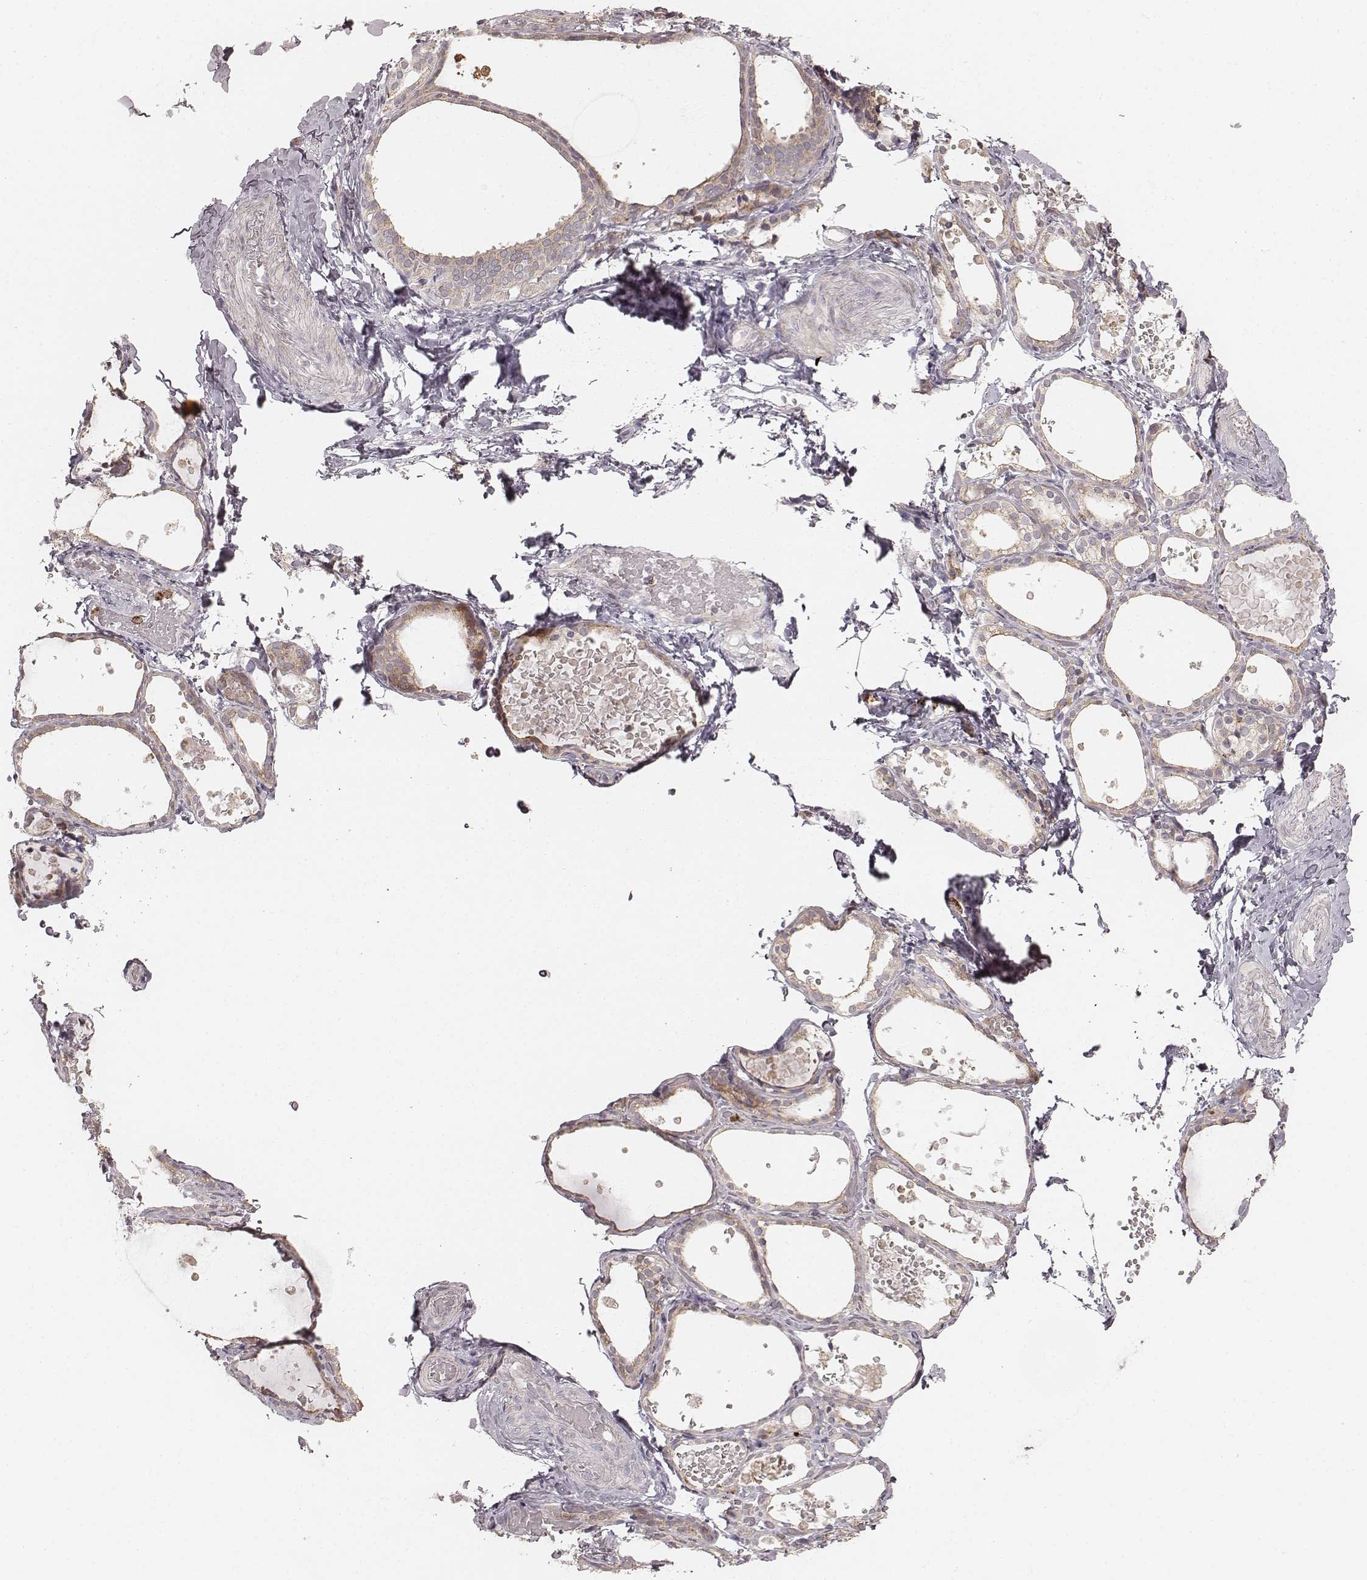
{"staining": {"intensity": "moderate", "quantity": ">75%", "location": "cytoplasmic/membranous"}, "tissue": "thyroid gland", "cell_type": "Glandular cells", "image_type": "normal", "snomed": [{"axis": "morphology", "description": "Normal tissue, NOS"}, {"axis": "topography", "description": "Thyroid gland"}], "caption": "Moderate cytoplasmic/membranous expression is seen in approximately >75% of glandular cells in benign thyroid gland.", "gene": "ABCA7", "patient": {"sex": "female", "age": 56}}